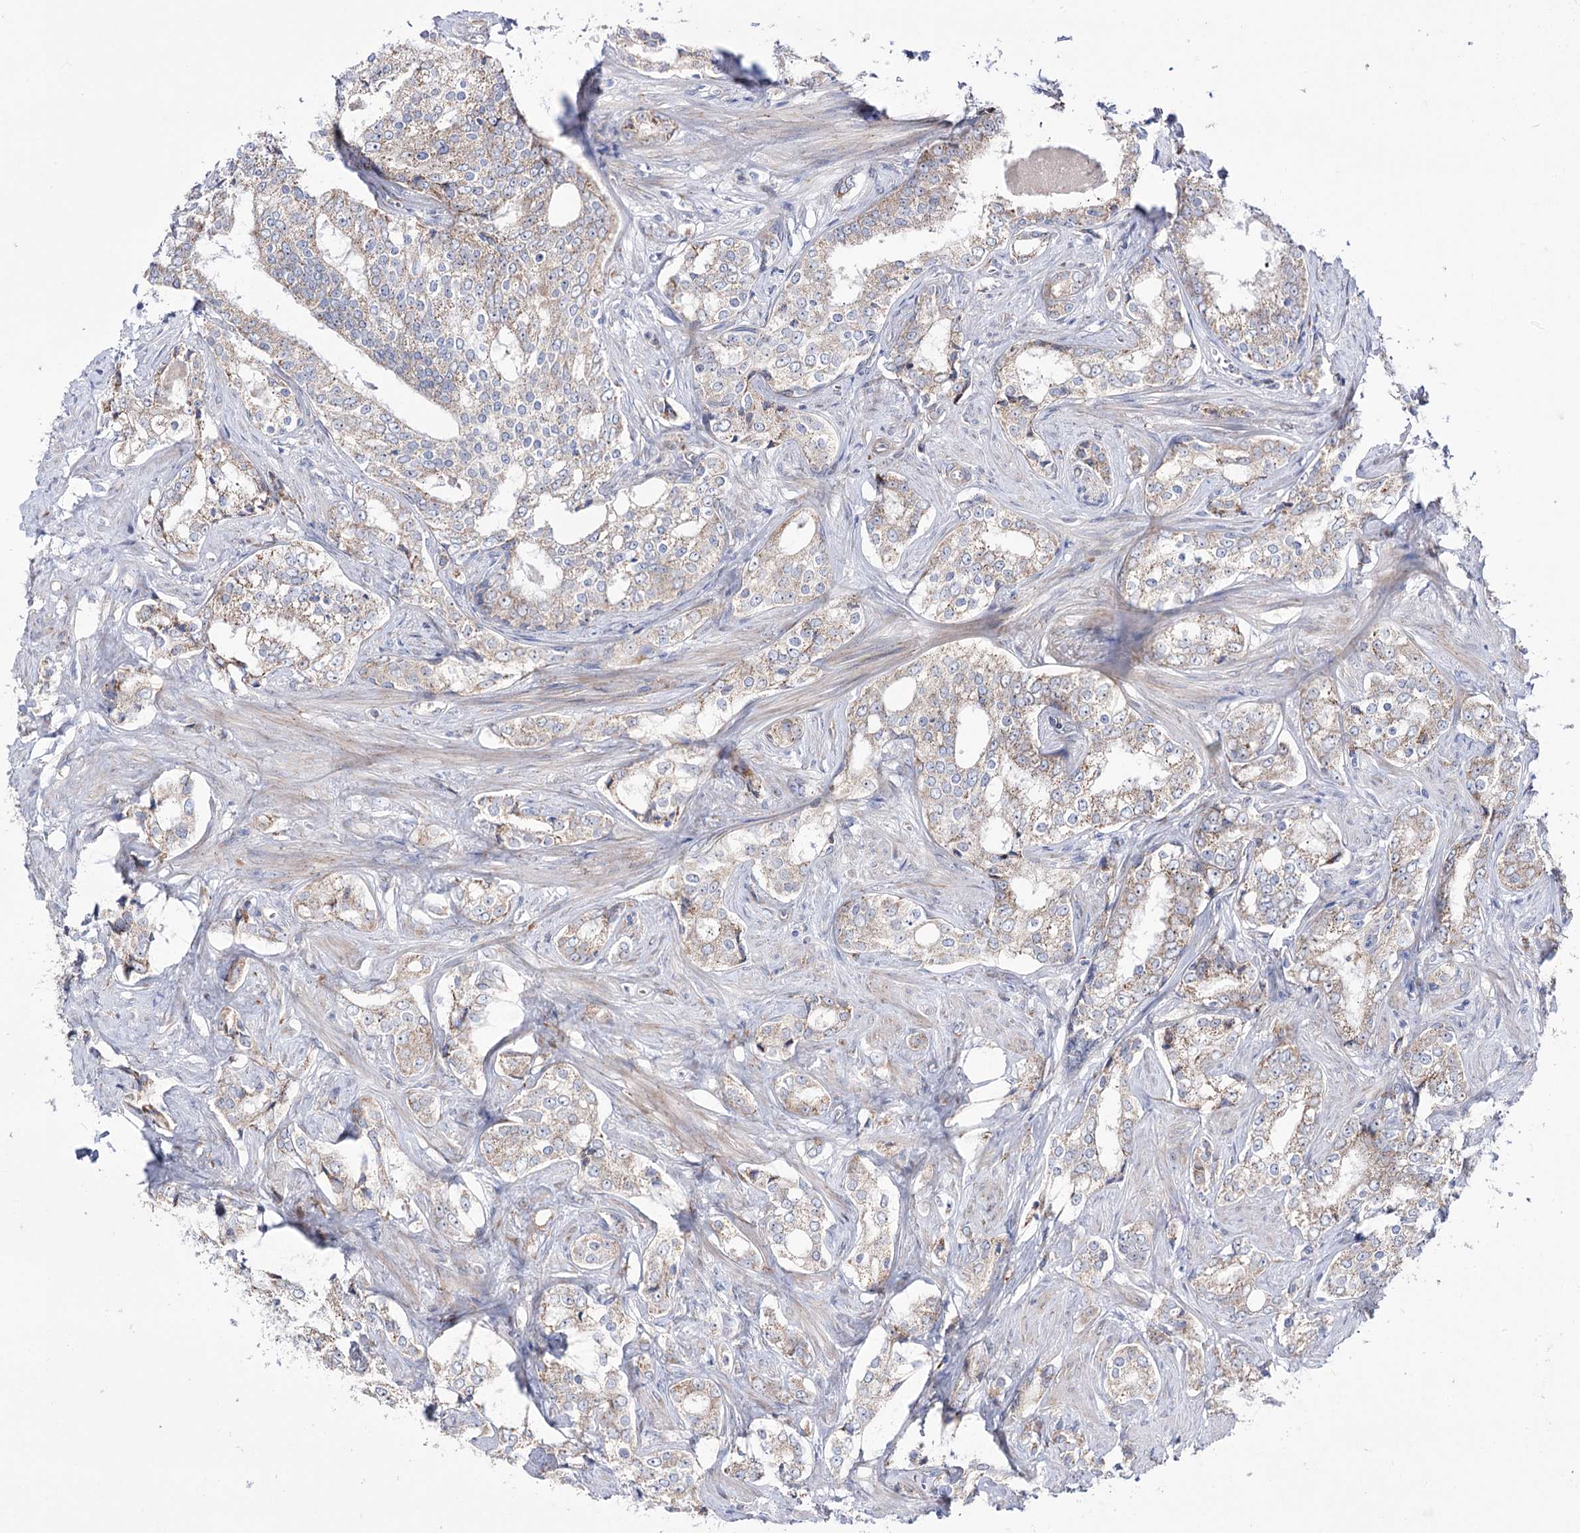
{"staining": {"intensity": "weak", "quantity": "25%-75%", "location": "cytoplasmic/membranous"}, "tissue": "prostate cancer", "cell_type": "Tumor cells", "image_type": "cancer", "snomed": [{"axis": "morphology", "description": "Adenocarcinoma, High grade"}, {"axis": "topography", "description": "Prostate"}], "caption": "DAB (3,3'-diaminobenzidine) immunohistochemical staining of human high-grade adenocarcinoma (prostate) displays weak cytoplasmic/membranous protein positivity in approximately 25%-75% of tumor cells. The protein is shown in brown color, while the nuclei are stained blue.", "gene": "METTL5", "patient": {"sex": "male", "age": 66}}